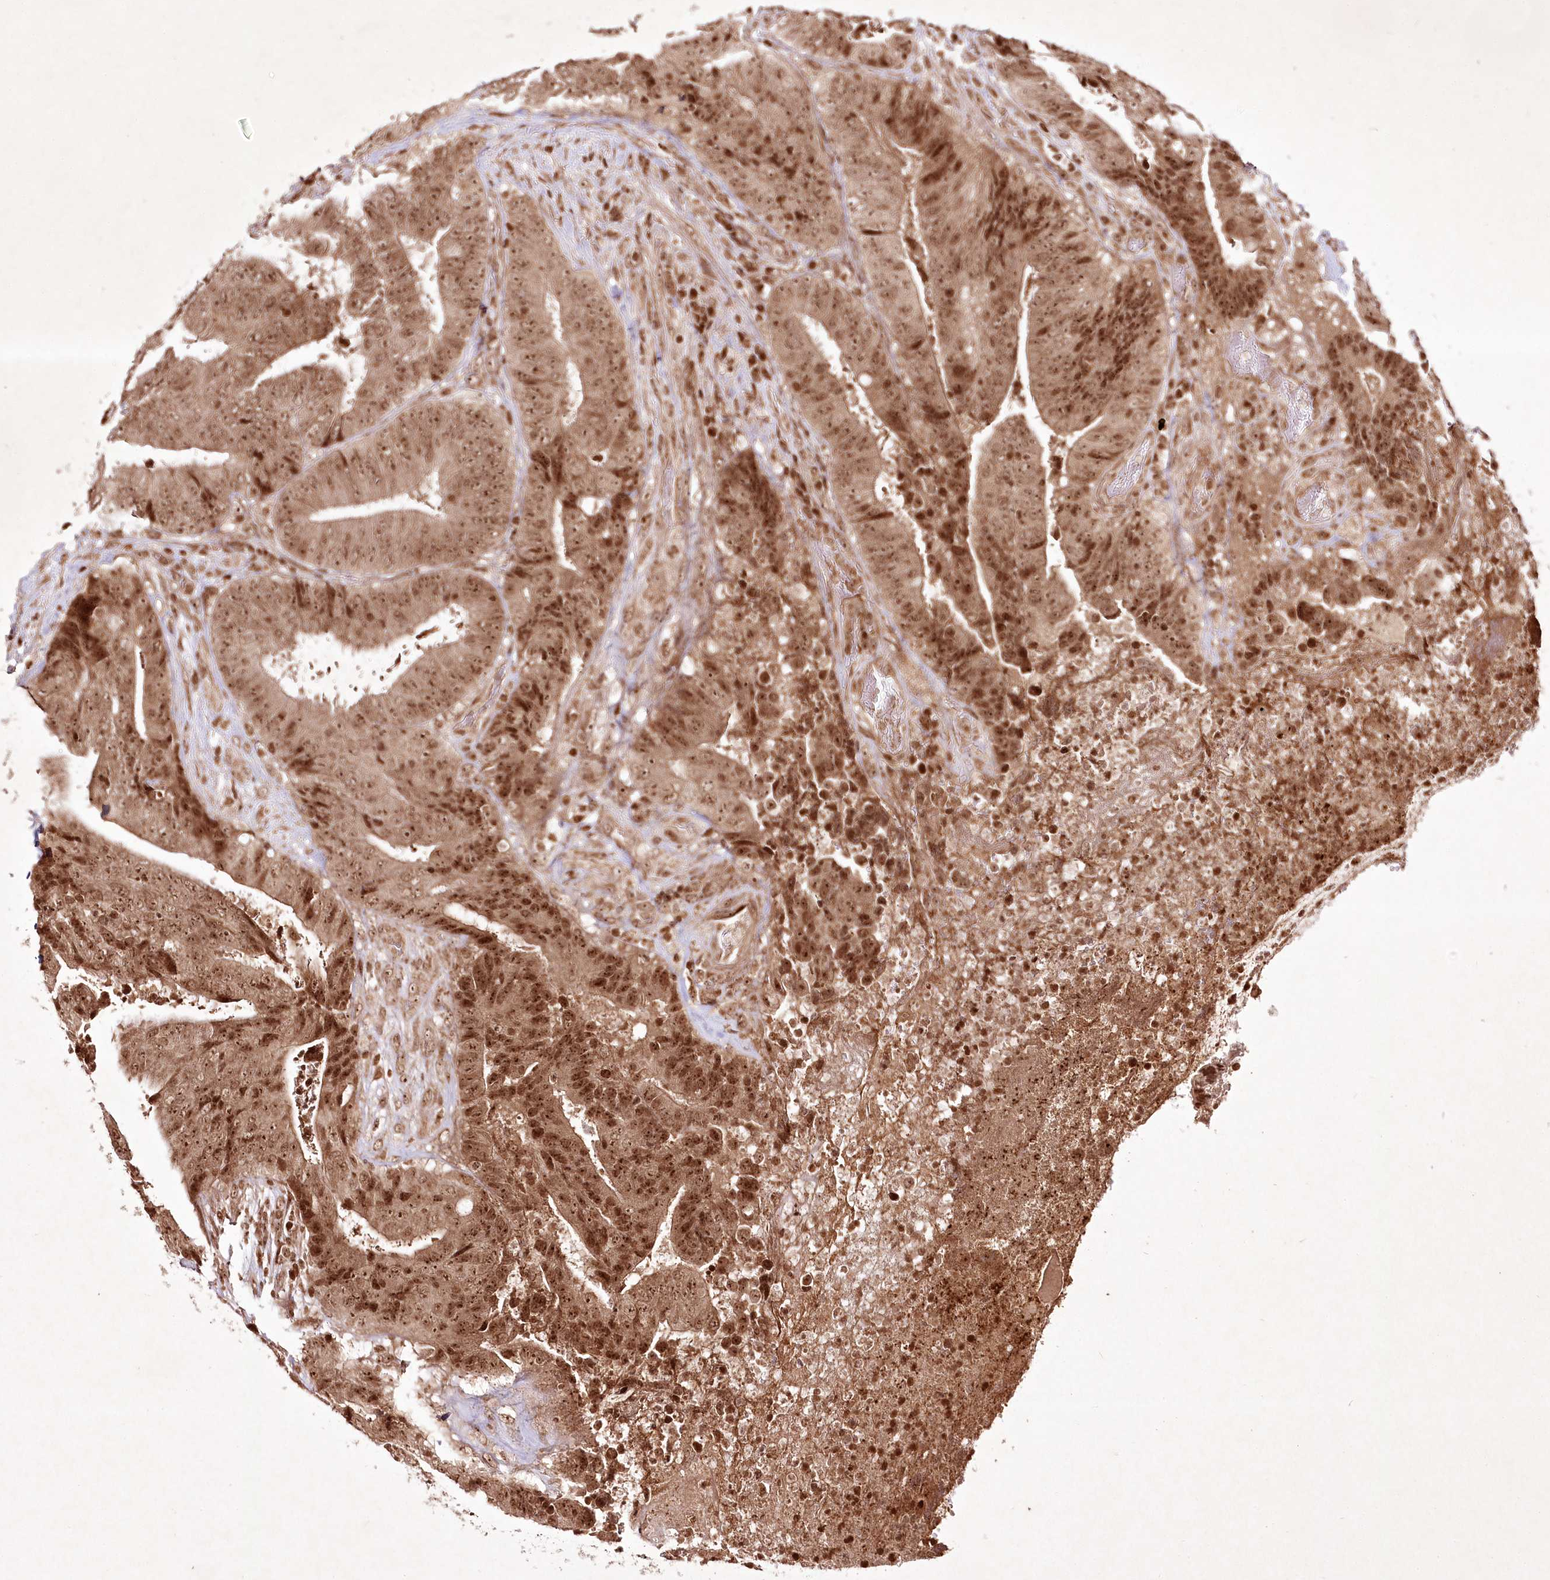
{"staining": {"intensity": "moderate", "quantity": ">75%", "location": "cytoplasmic/membranous,nuclear"}, "tissue": "colorectal cancer", "cell_type": "Tumor cells", "image_type": "cancer", "snomed": [{"axis": "morphology", "description": "Adenocarcinoma, NOS"}, {"axis": "topography", "description": "Rectum"}], "caption": "A brown stain labels moderate cytoplasmic/membranous and nuclear staining of a protein in human colorectal cancer (adenocarcinoma) tumor cells.", "gene": "CARM1", "patient": {"sex": "male", "age": 72}}